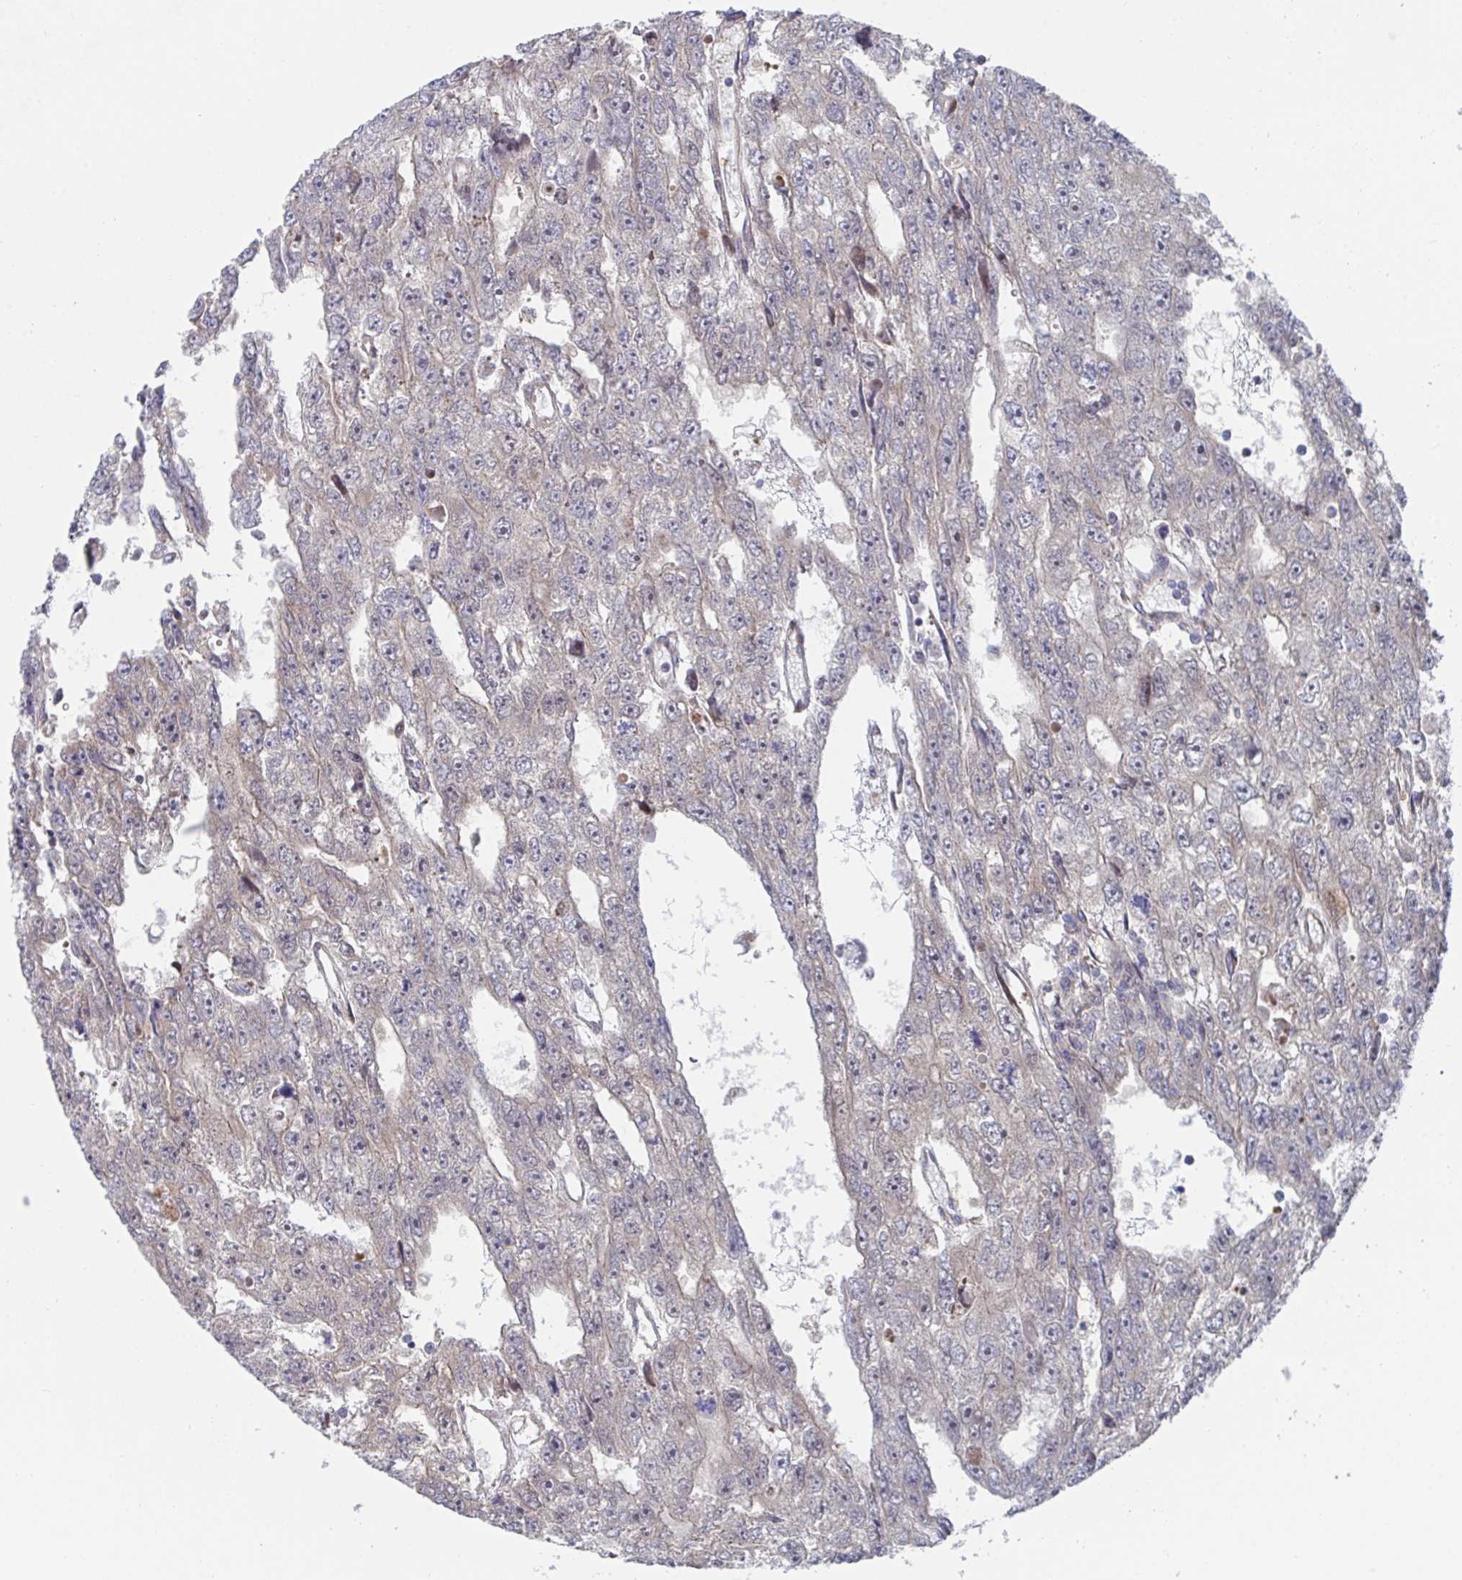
{"staining": {"intensity": "negative", "quantity": "none", "location": "none"}, "tissue": "testis cancer", "cell_type": "Tumor cells", "image_type": "cancer", "snomed": [{"axis": "morphology", "description": "Carcinoma, Embryonal, NOS"}, {"axis": "topography", "description": "Testis"}], "caption": "This is an immunohistochemistry (IHC) micrograph of testis cancer (embryonal carcinoma). There is no expression in tumor cells.", "gene": "FJX1", "patient": {"sex": "male", "age": 20}}